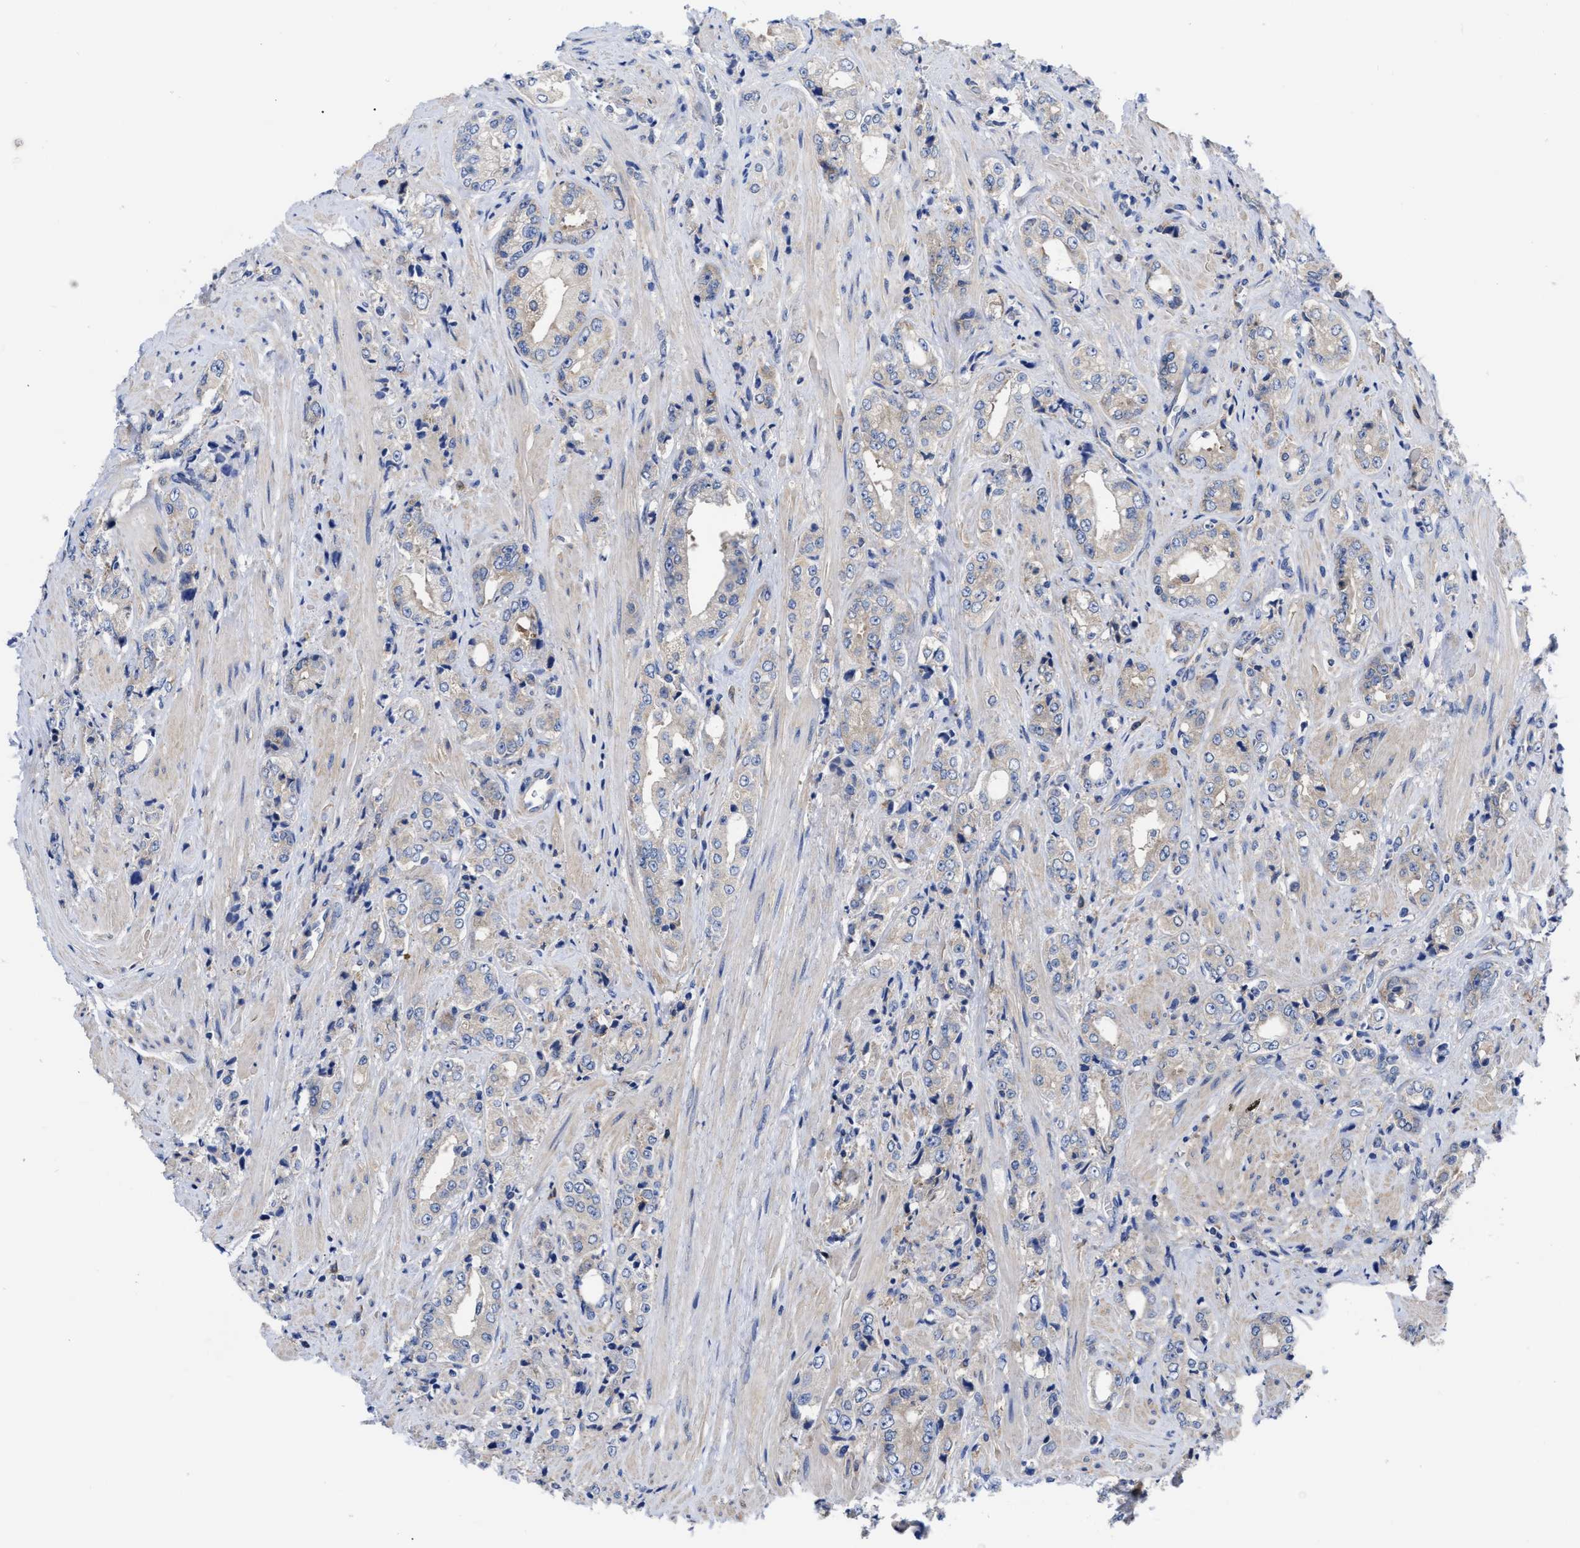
{"staining": {"intensity": "weak", "quantity": "<25%", "location": "cytoplasmic/membranous"}, "tissue": "prostate cancer", "cell_type": "Tumor cells", "image_type": "cancer", "snomed": [{"axis": "morphology", "description": "Adenocarcinoma, High grade"}, {"axis": "topography", "description": "Prostate"}], "caption": "The image shows no significant positivity in tumor cells of high-grade adenocarcinoma (prostate). (Immunohistochemistry, brightfield microscopy, high magnification).", "gene": "RBKS", "patient": {"sex": "male", "age": 61}}